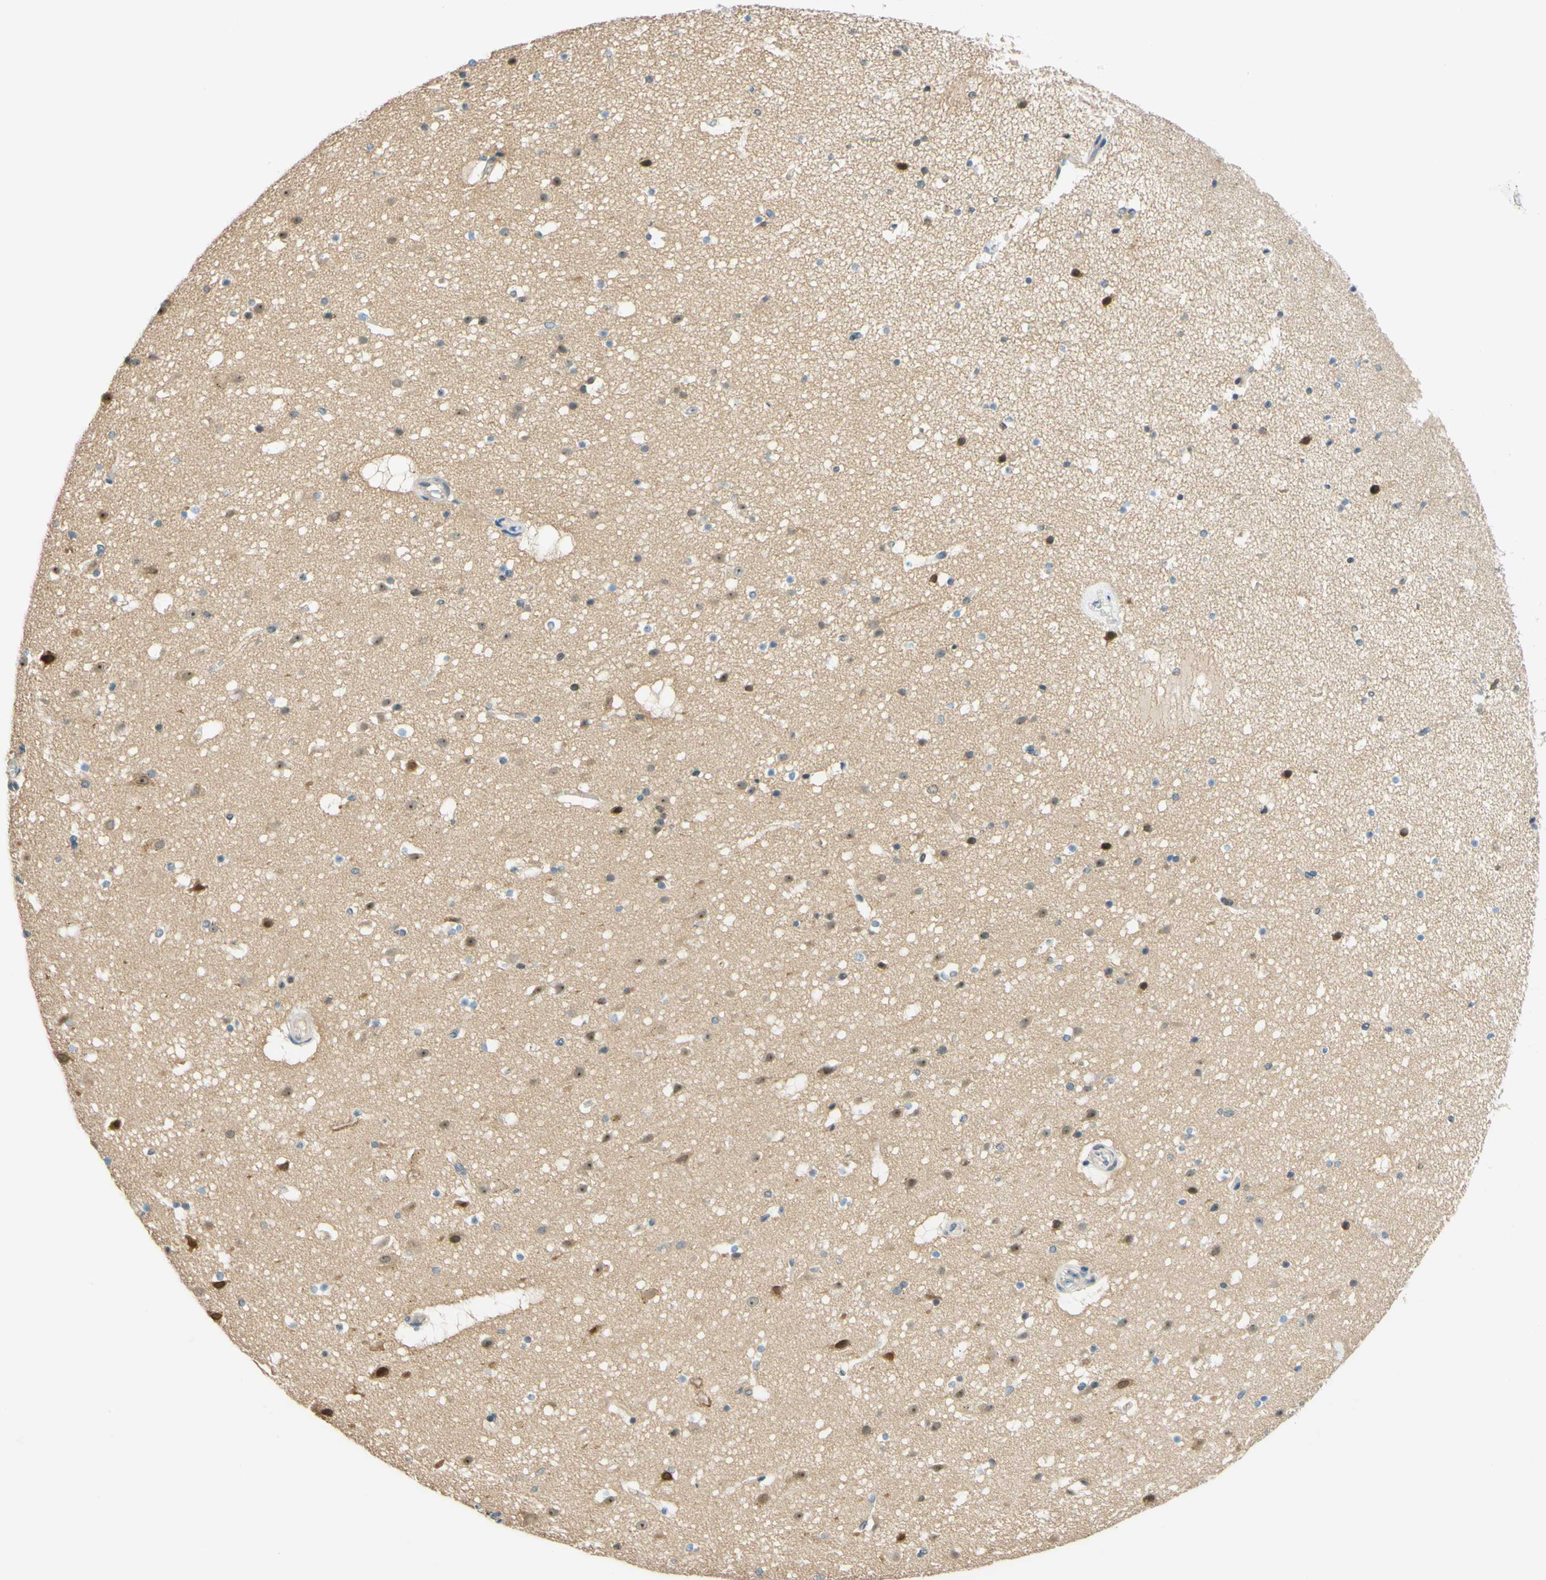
{"staining": {"intensity": "negative", "quantity": "none", "location": "none"}, "tissue": "cerebral cortex", "cell_type": "Endothelial cells", "image_type": "normal", "snomed": [{"axis": "morphology", "description": "Normal tissue, NOS"}, {"axis": "topography", "description": "Cerebral cortex"}], "caption": "Endothelial cells show no significant positivity in unremarkable cerebral cortex. (DAB (3,3'-diaminobenzidine) IHC with hematoxylin counter stain).", "gene": "C2CD2L", "patient": {"sex": "male", "age": 45}}